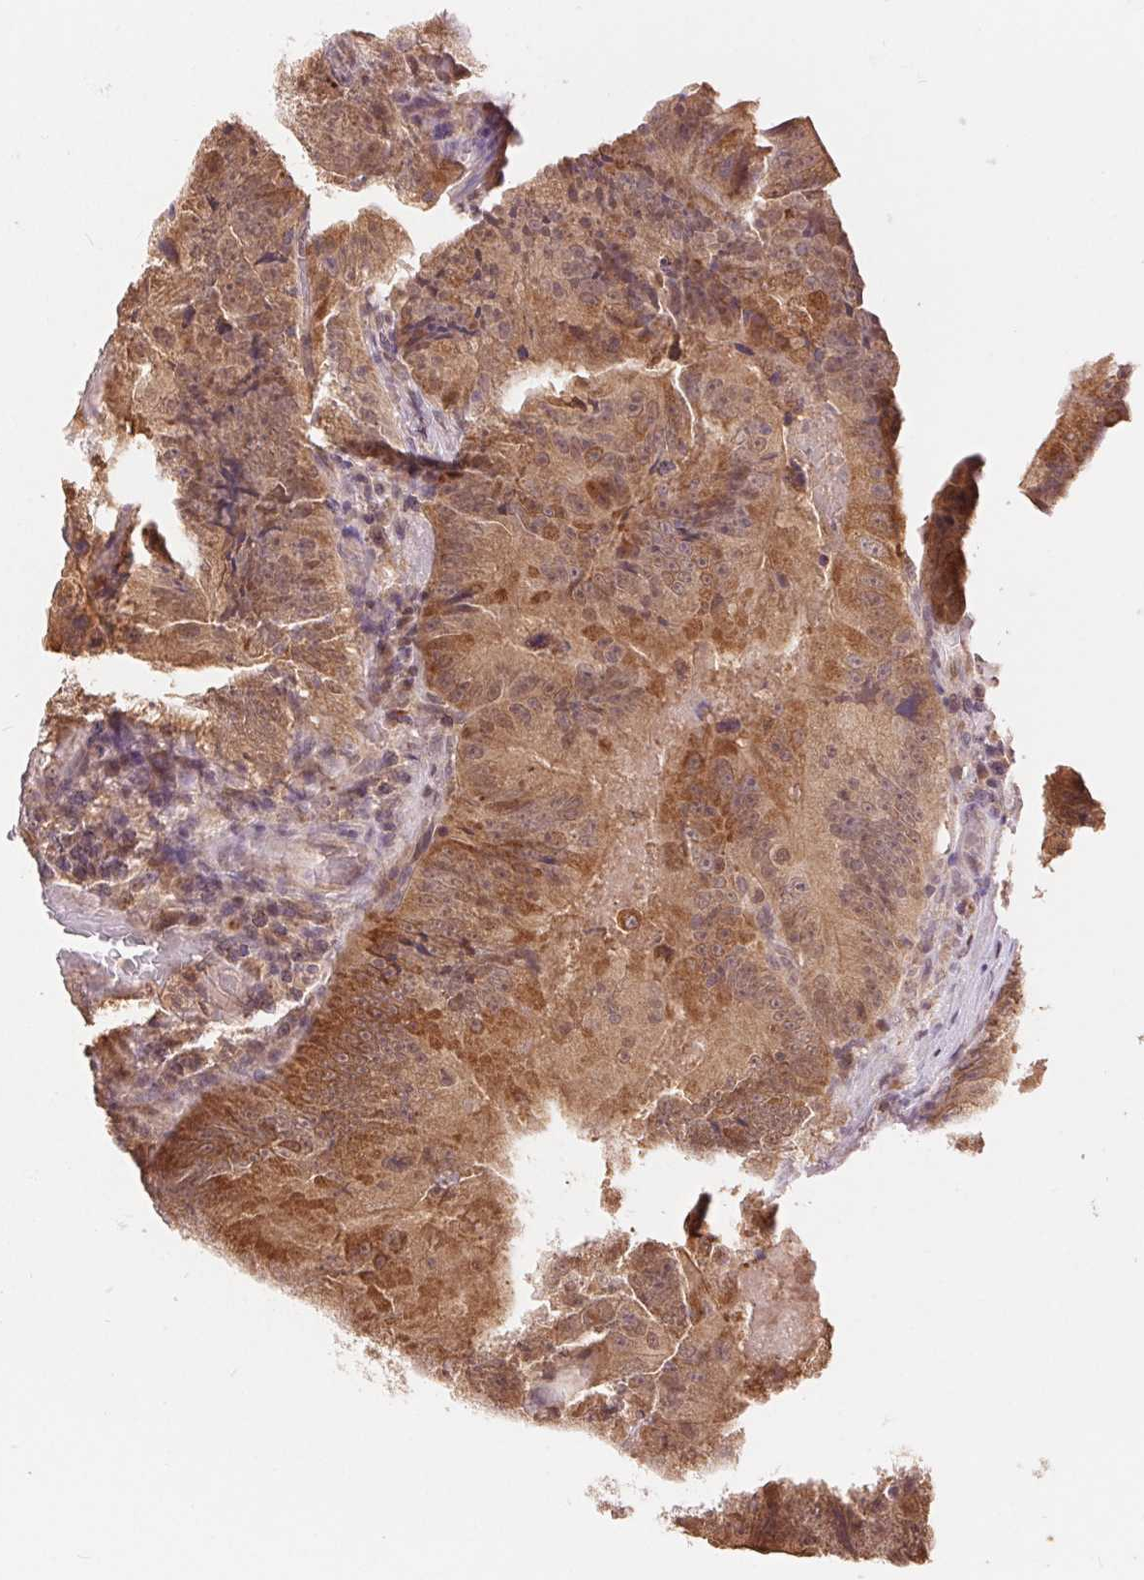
{"staining": {"intensity": "moderate", "quantity": ">75%", "location": "cytoplasmic/membranous"}, "tissue": "colorectal cancer", "cell_type": "Tumor cells", "image_type": "cancer", "snomed": [{"axis": "morphology", "description": "Adenocarcinoma, NOS"}, {"axis": "topography", "description": "Colon"}], "caption": "About >75% of tumor cells in colorectal adenocarcinoma exhibit moderate cytoplasmic/membranous protein positivity as visualized by brown immunohistochemical staining.", "gene": "TMEM273", "patient": {"sex": "female", "age": 86}}